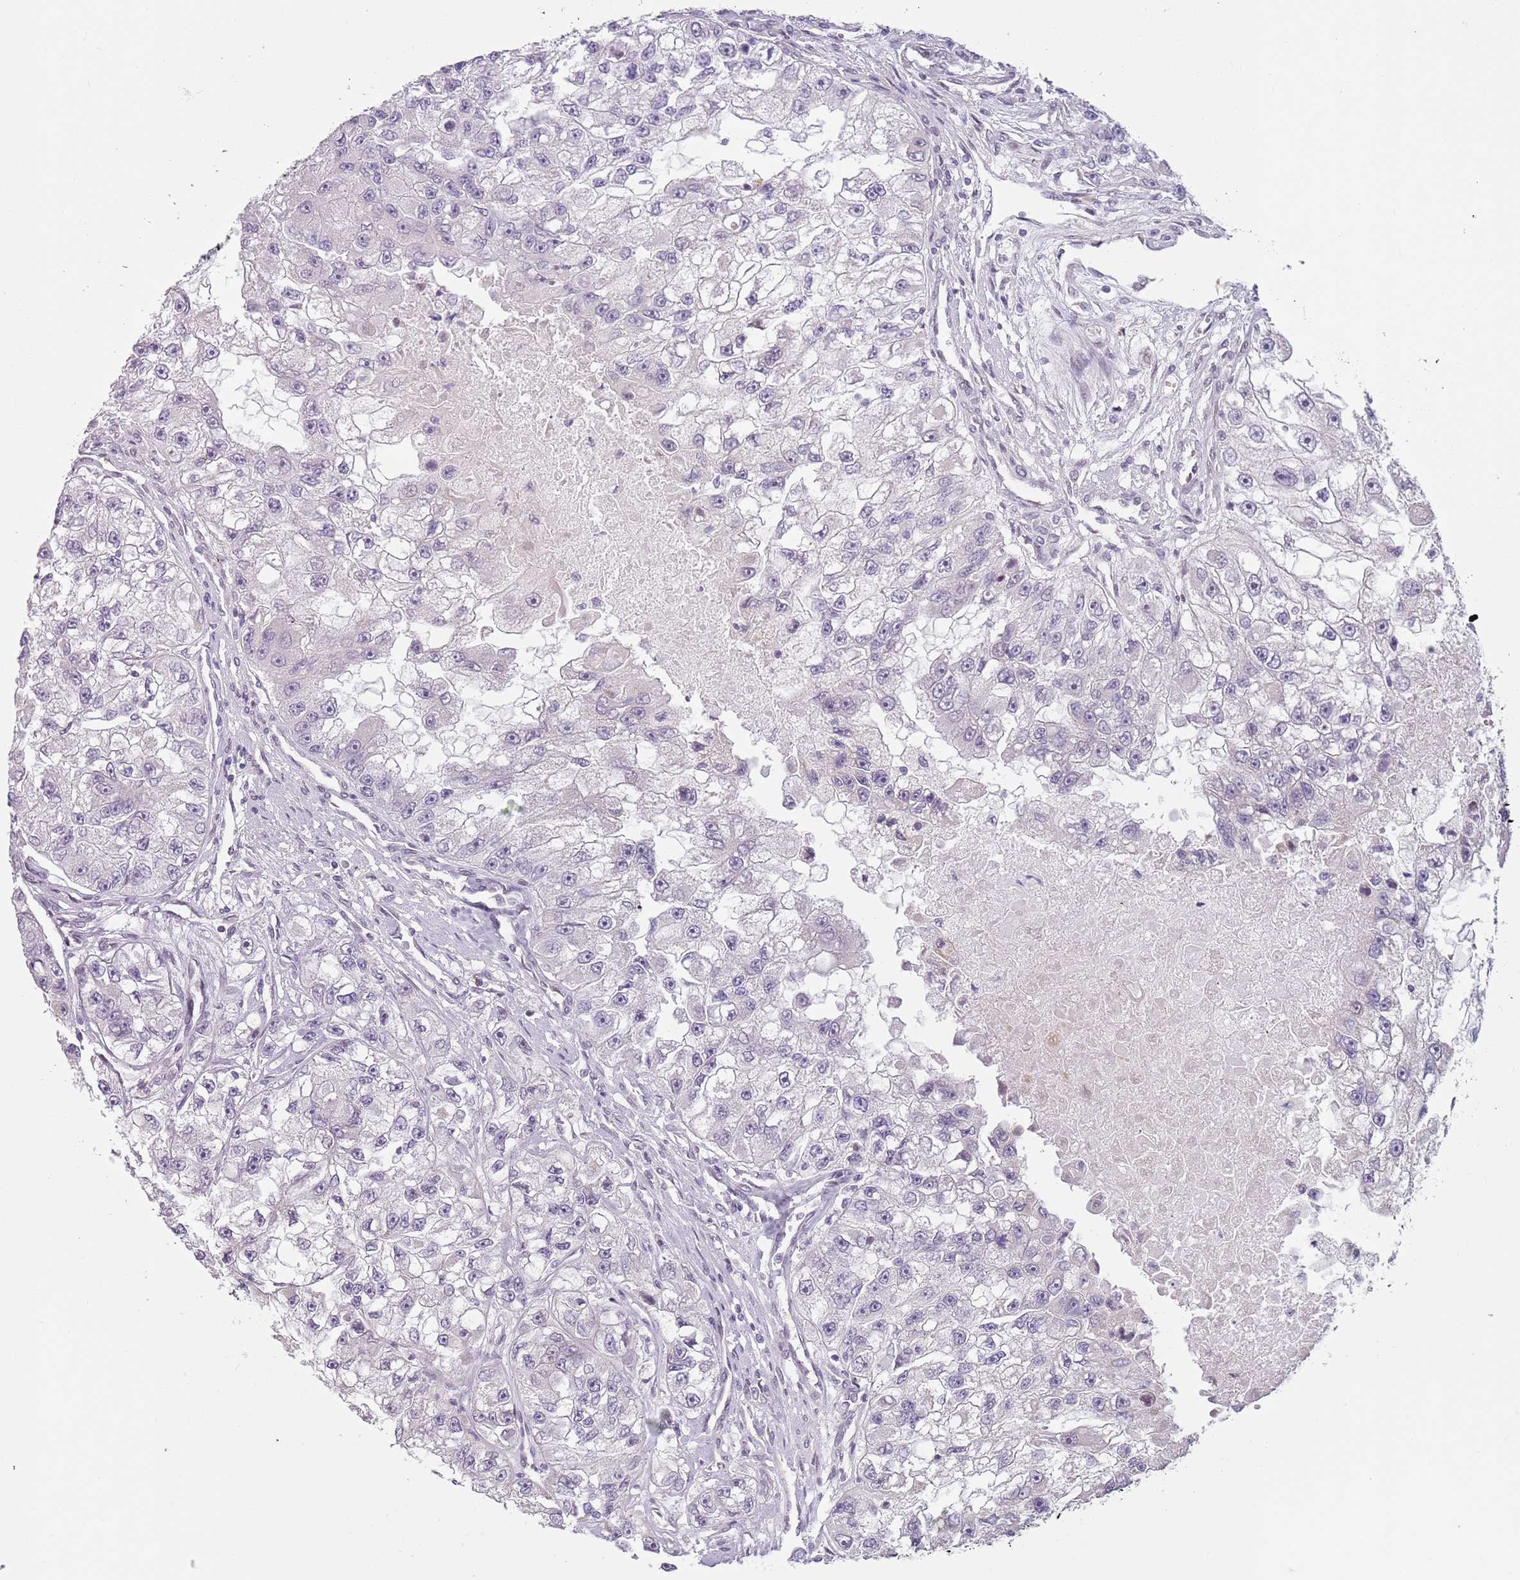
{"staining": {"intensity": "negative", "quantity": "none", "location": "none"}, "tissue": "renal cancer", "cell_type": "Tumor cells", "image_type": "cancer", "snomed": [{"axis": "morphology", "description": "Adenocarcinoma, NOS"}, {"axis": "topography", "description": "Kidney"}], "caption": "This histopathology image is of renal adenocarcinoma stained with immunohistochemistry (IHC) to label a protein in brown with the nuclei are counter-stained blue. There is no positivity in tumor cells.", "gene": "DEFB116", "patient": {"sex": "male", "age": 63}}